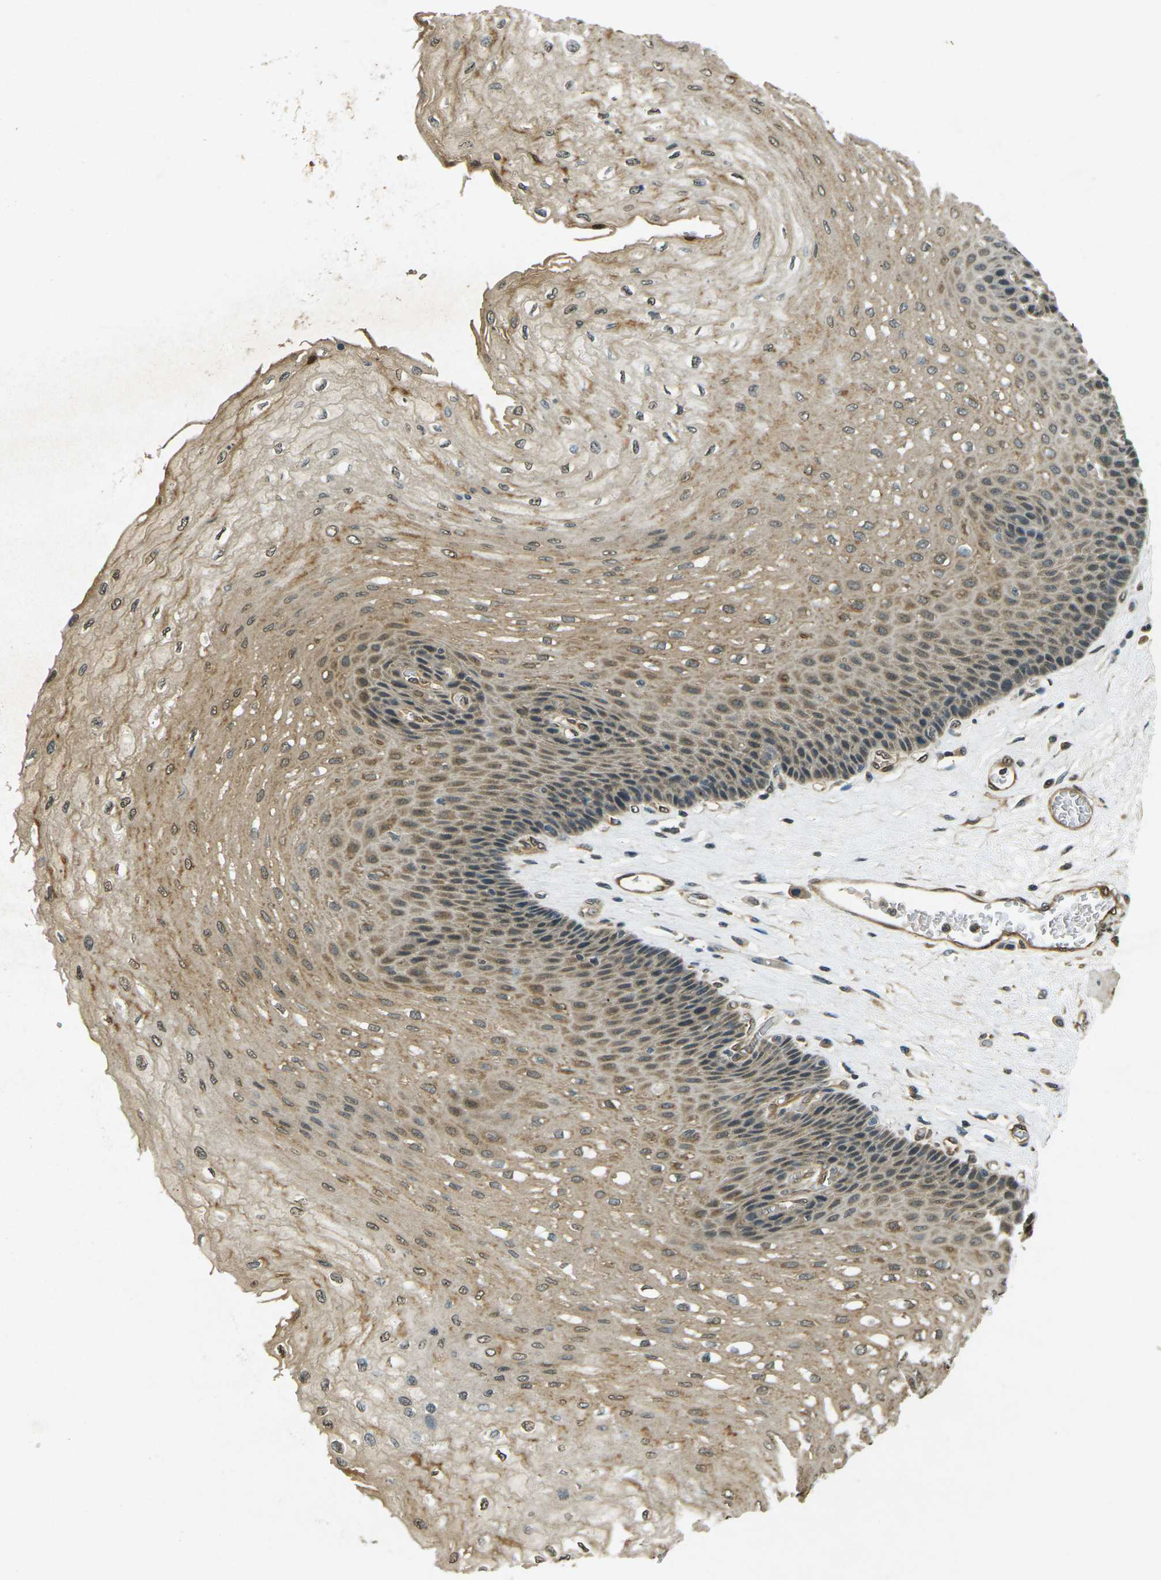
{"staining": {"intensity": "moderate", "quantity": ">75%", "location": "cytoplasmic/membranous"}, "tissue": "esophagus", "cell_type": "Squamous epithelial cells", "image_type": "normal", "snomed": [{"axis": "morphology", "description": "Normal tissue, NOS"}, {"axis": "topography", "description": "Esophagus"}], "caption": "Immunohistochemistry (IHC) of normal esophagus reveals medium levels of moderate cytoplasmic/membranous positivity in about >75% of squamous epithelial cells.", "gene": "PDE2A", "patient": {"sex": "female", "age": 72}}